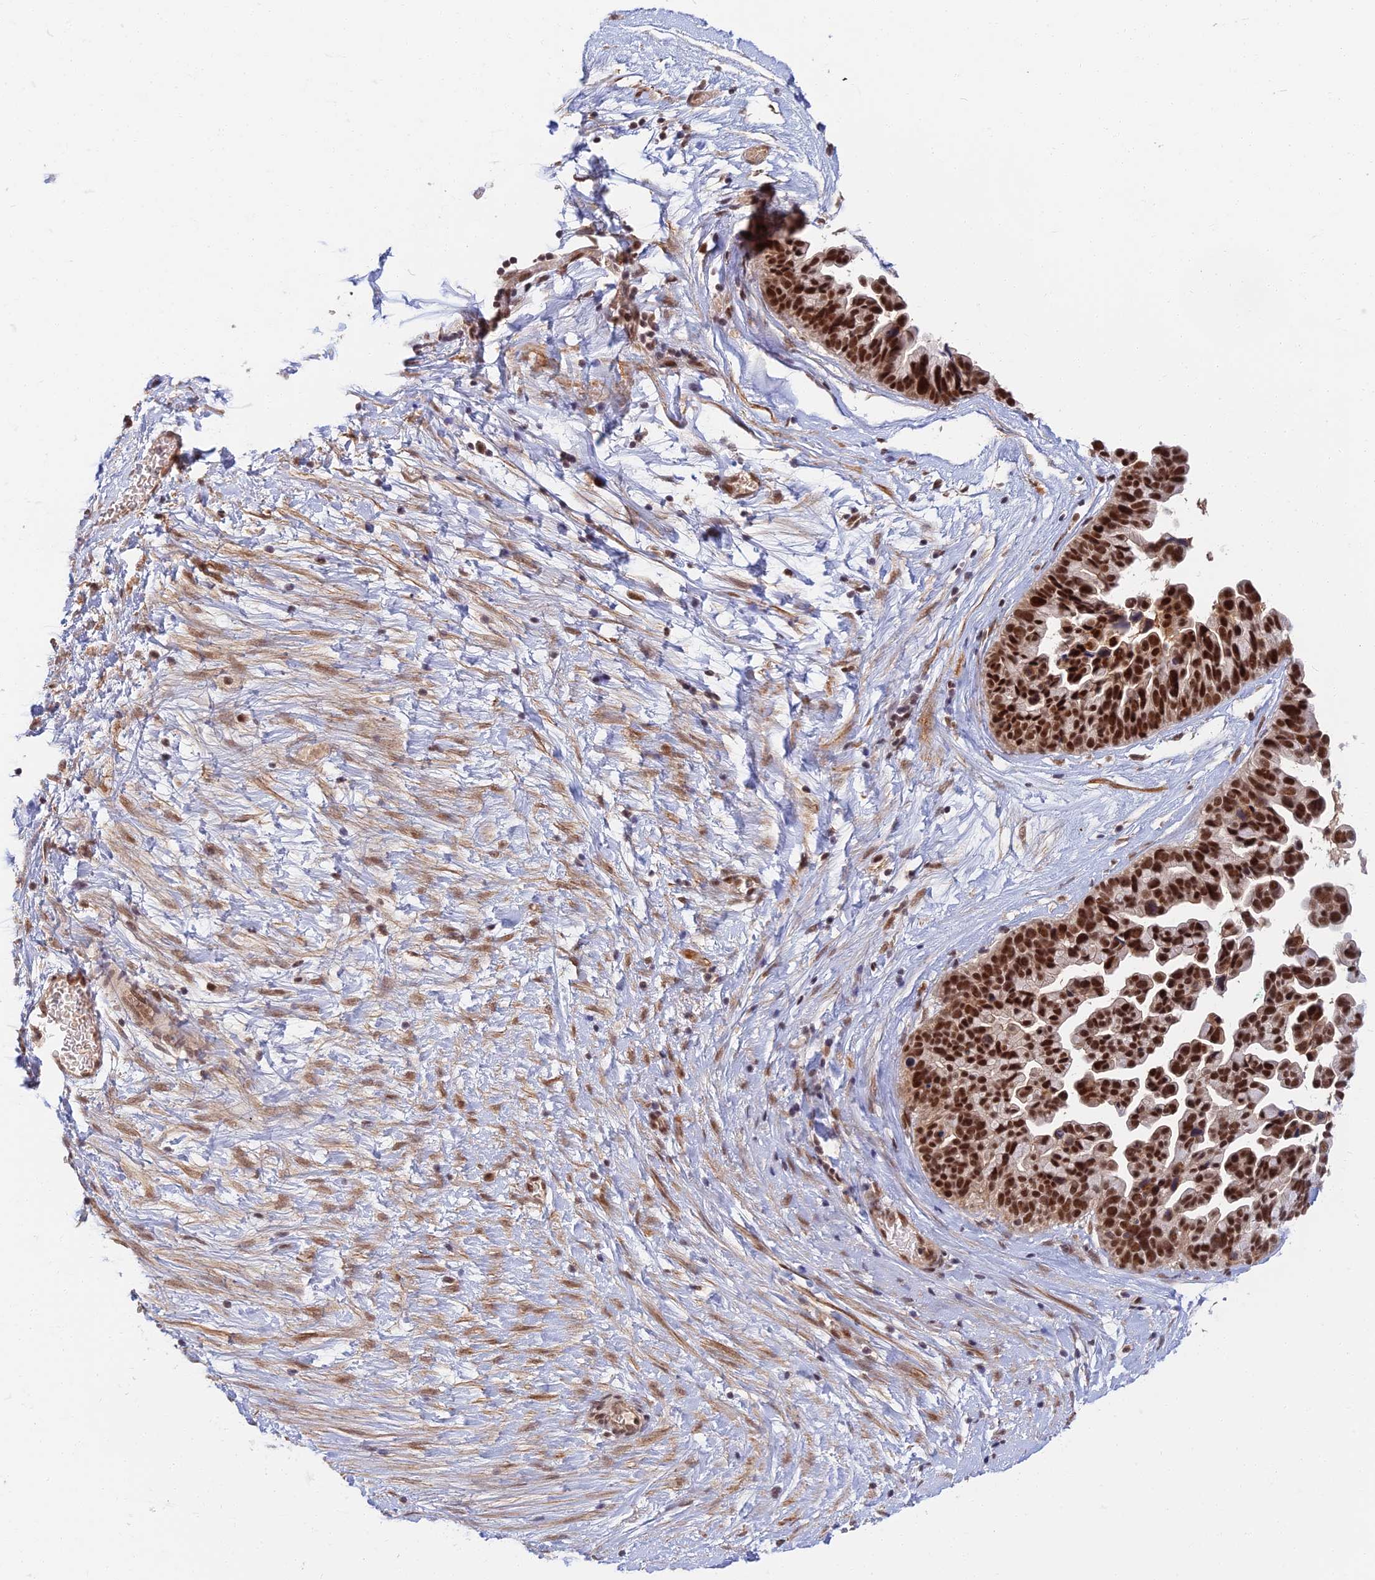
{"staining": {"intensity": "strong", "quantity": ">75%", "location": "nuclear"}, "tissue": "ovarian cancer", "cell_type": "Tumor cells", "image_type": "cancer", "snomed": [{"axis": "morphology", "description": "Cystadenocarcinoma, serous, NOS"}, {"axis": "topography", "description": "Ovary"}], "caption": "An immunohistochemistry (IHC) histopathology image of neoplastic tissue is shown. Protein staining in brown highlights strong nuclear positivity in ovarian serous cystadenocarcinoma within tumor cells.", "gene": "TCEA2", "patient": {"sex": "female", "age": 56}}